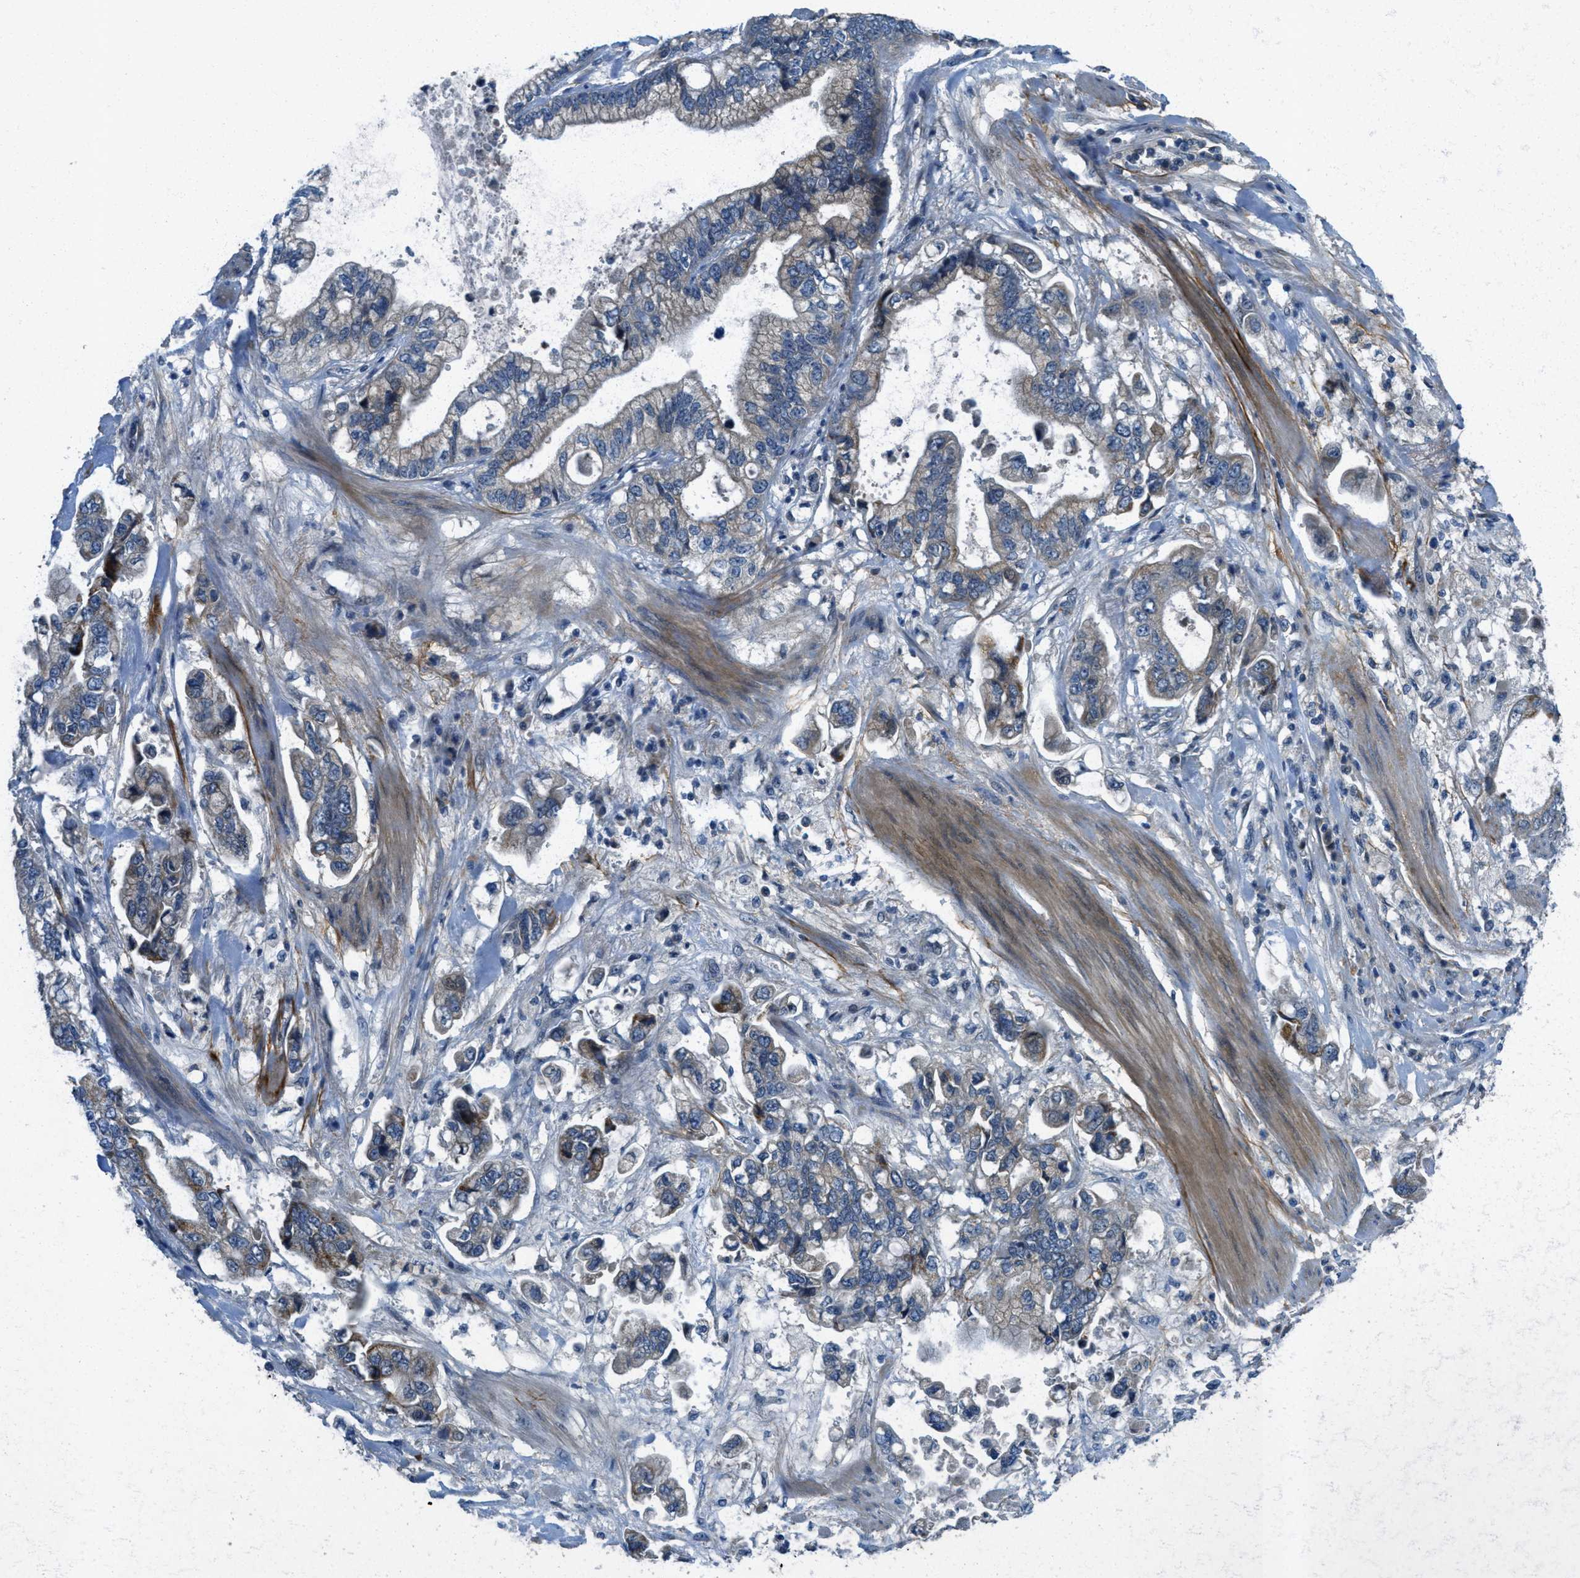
{"staining": {"intensity": "weak", "quantity": "25%-75%", "location": "cytoplasmic/membranous"}, "tissue": "stomach cancer", "cell_type": "Tumor cells", "image_type": "cancer", "snomed": [{"axis": "morphology", "description": "Normal tissue, NOS"}, {"axis": "morphology", "description": "Adenocarcinoma, NOS"}, {"axis": "topography", "description": "Stomach"}], "caption": "DAB immunohistochemical staining of stomach adenocarcinoma reveals weak cytoplasmic/membranous protein positivity in approximately 25%-75% of tumor cells.", "gene": "SNX14", "patient": {"sex": "male", "age": 62}}